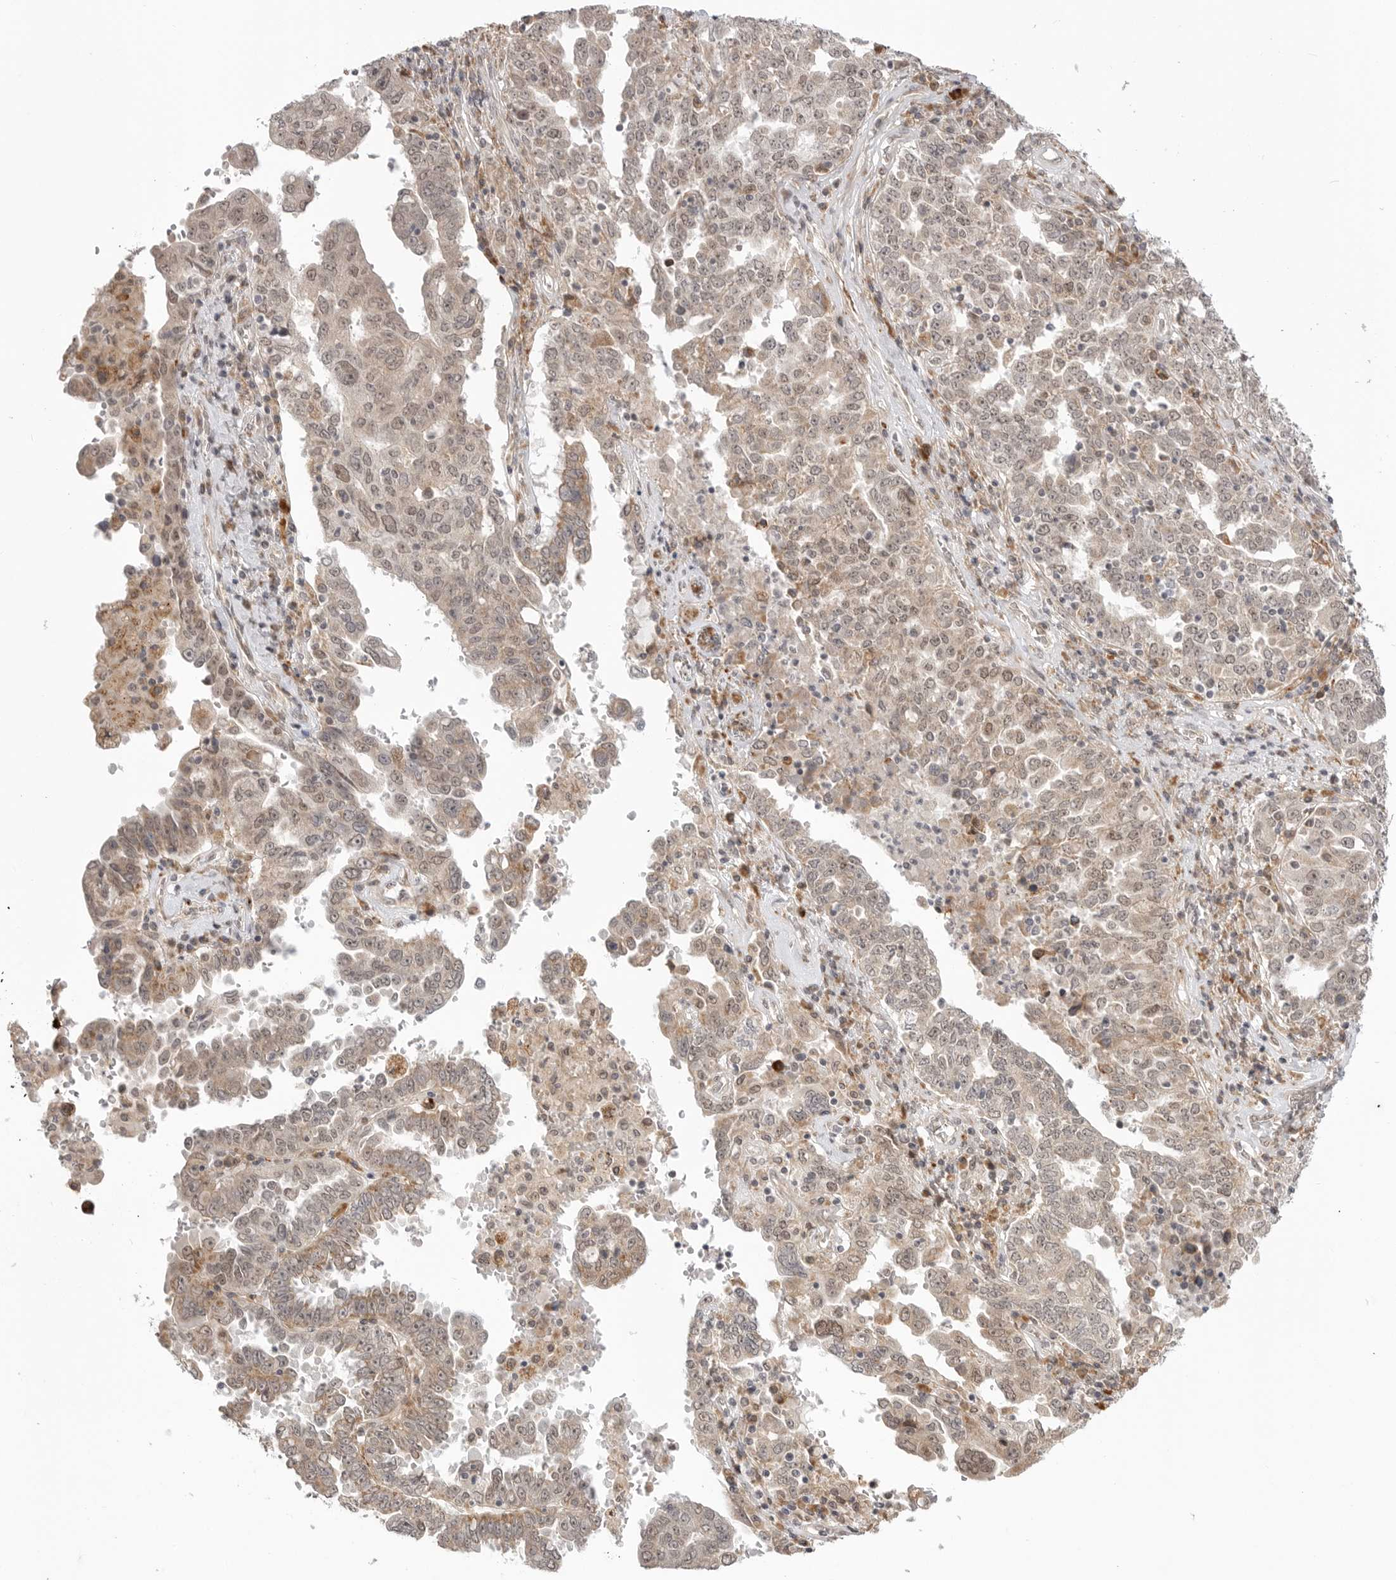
{"staining": {"intensity": "weak", "quantity": "<25%", "location": "cytoplasmic/membranous"}, "tissue": "ovarian cancer", "cell_type": "Tumor cells", "image_type": "cancer", "snomed": [{"axis": "morphology", "description": "Carcinoma, endometroid"}, {"axis": "topography", "description": "Ovary"}], "caption": "There is no significant staining in tumor cells of ovarian cancer. The staining was performed using DAB to visualize the protein expression in brown, while the nuclei were stained in blue with hematoxylin (Magnification: 20x).", "gene": "KALRN", "patient": {"sex": "female", "age": 62}}